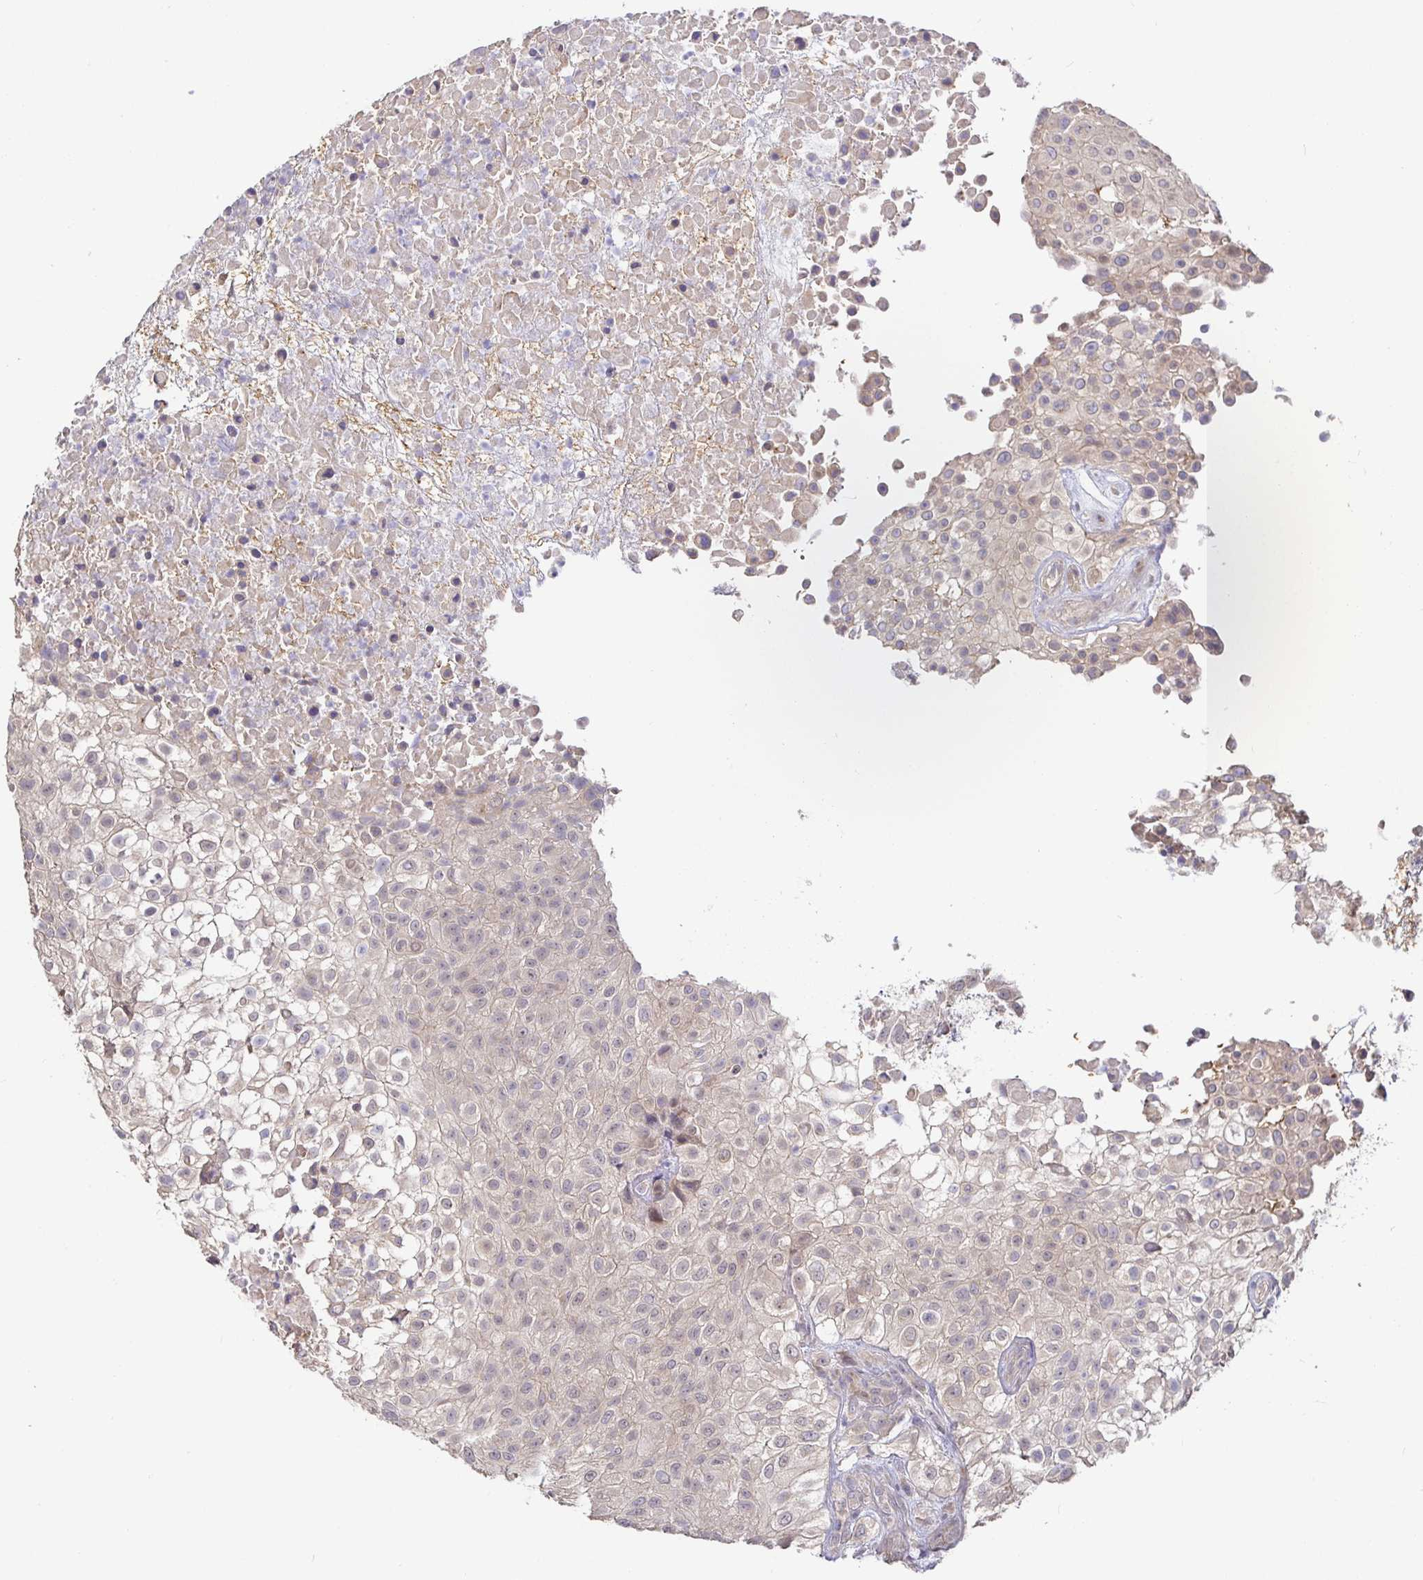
{"staining": {"intensity": "negative", "quantity": "none", "location": "none"}, "tissue": "urothelial cancer", "cell_type": "Tumor cells", "image_type": "cancer", "snomed": [{"axis": "morphology", "description": "Urothelial carcinoma, High grade"}, {"axis": "topography", "description": "Urinary bladder"}], "caption": "Micrograph shows no protein staining in tumor cells of high-grade urothelial carcinoma tissue.", "gene": "ZDHHC11", "patient": {"sex": "male", "age": 56}}